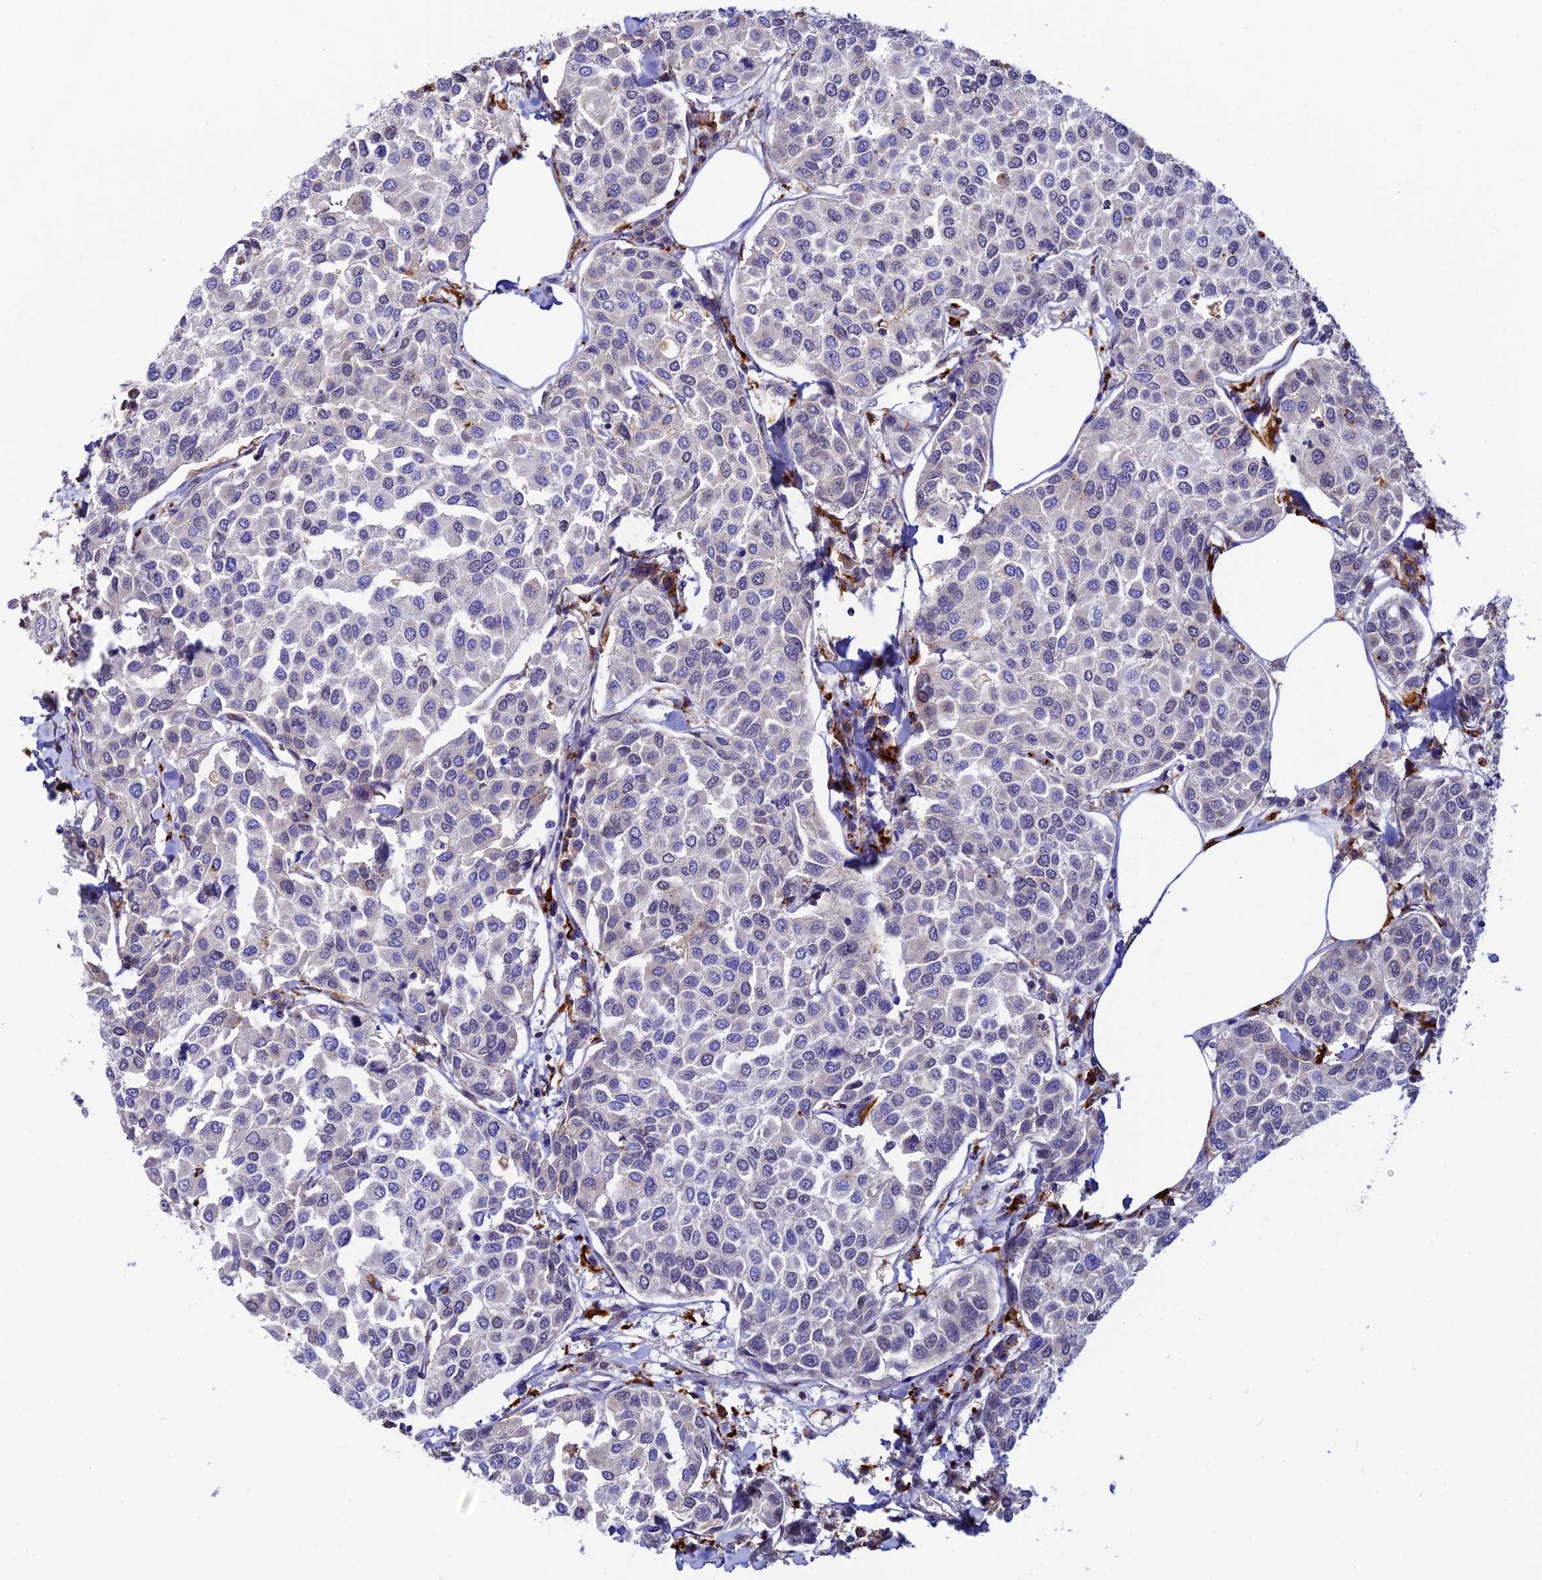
{"staining": {"intensity": "negative", "quantity": "none", "location": "none"}, "tissue": "breast cancer", "cell_type": "Tumor cells", "image_type": "cancer", "snomed": [{"axis": "morphology", "description": "Duct carcinoma"}, {"axis": "topography", "description": "Breast"}], "caption": "A micrograph of breast intraductal carcinoma stained for a protein shows no brown staining in tumor cells. (DAB (3,3'-diaminobenzidine) immunohistochemistry (IHC), high magnification).", "gene": "HIC1", "patient": {"sex": "female", "age": 55}}